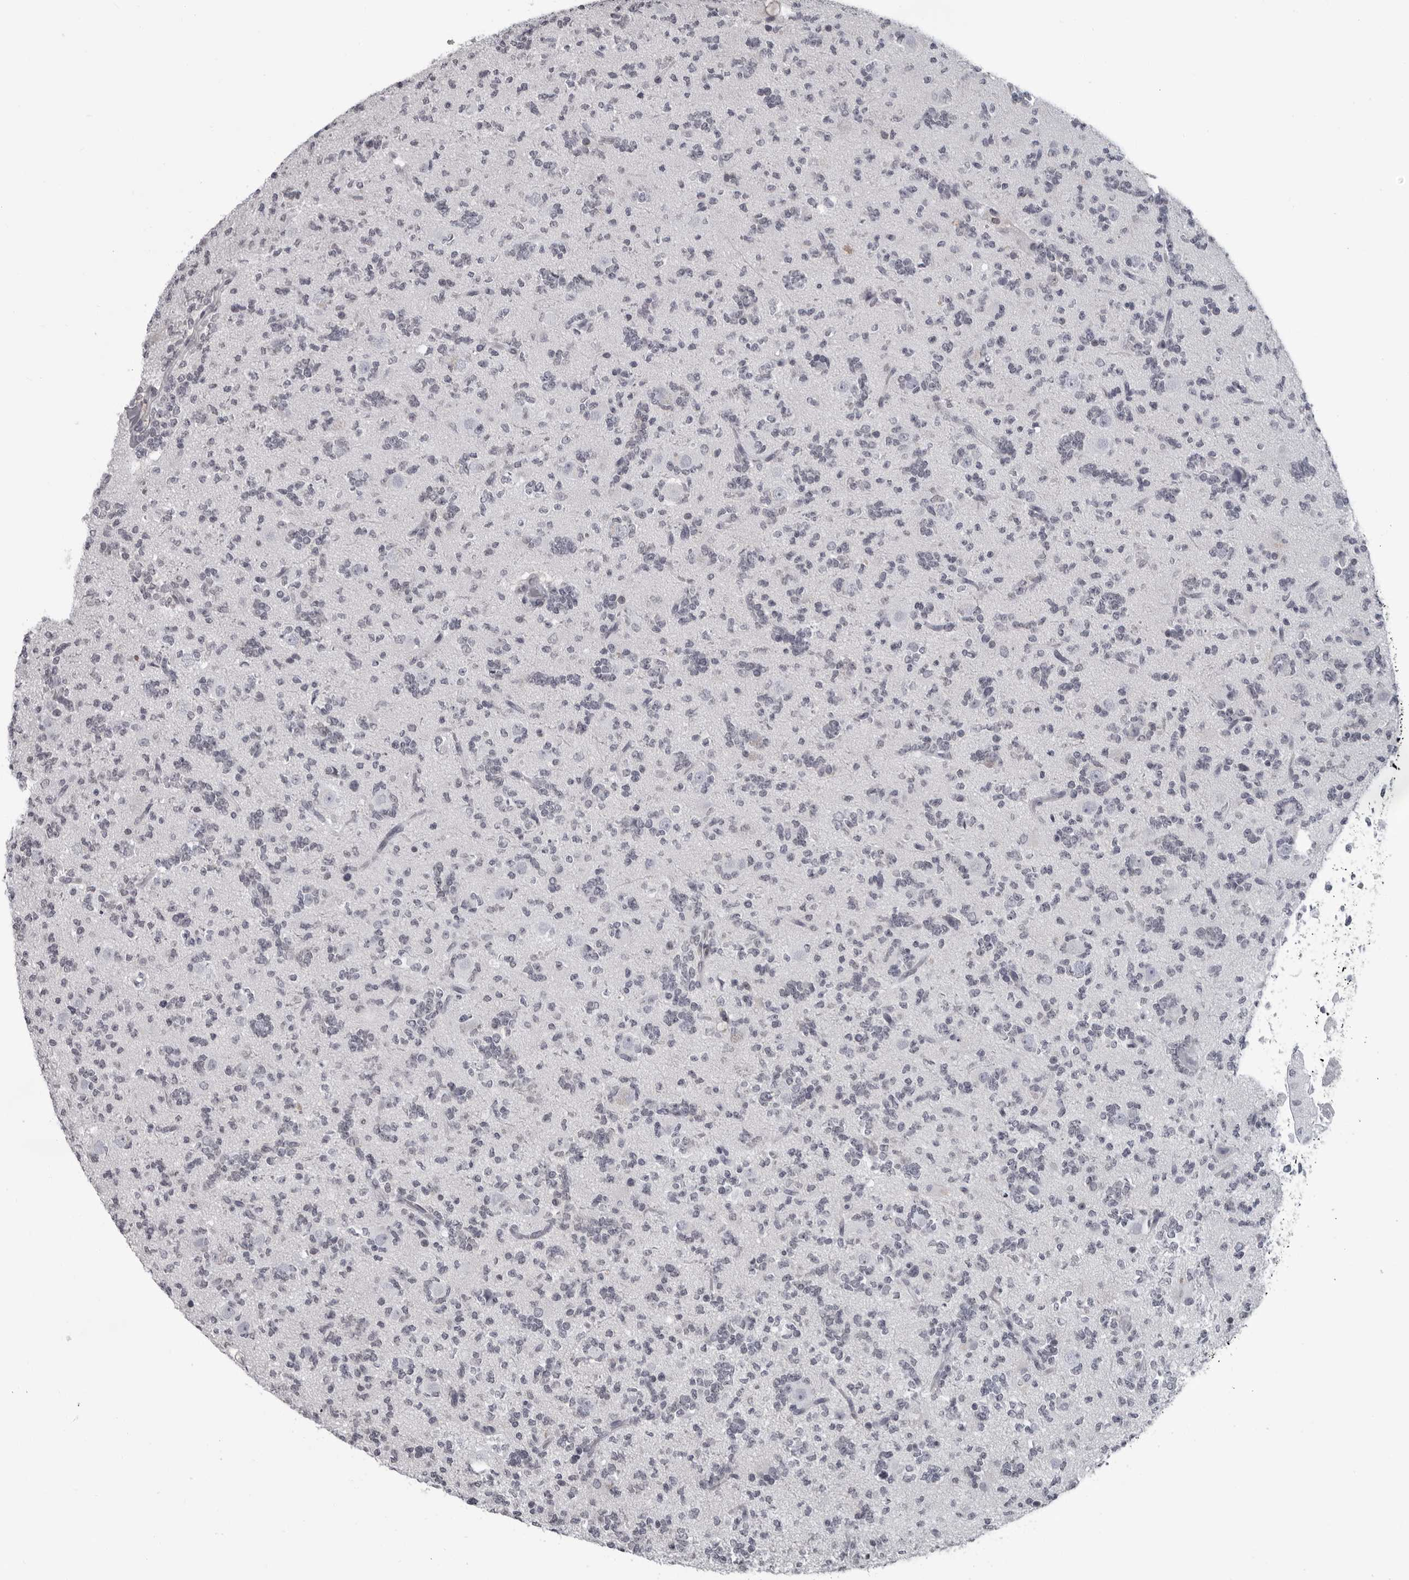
{"staining": {"intensity": "negative", "quantity": "none", "location": "none"}, "tissue": "glioma", "cell_type": "Tumor cells", "image_type": "cancer", "snomed": [{"axis": "morphology", "description": "Glioma, malignant, High grade"}, {"axis": "topography", "description": "Brain"}], "caption": "Human malignant high-grade glioma stained for a protein using immunohistochemistry (IHC) demonstrates no expression in tumor cells.", "gene": "LZIC", "patient": {"sex": "female", "age": 62}}